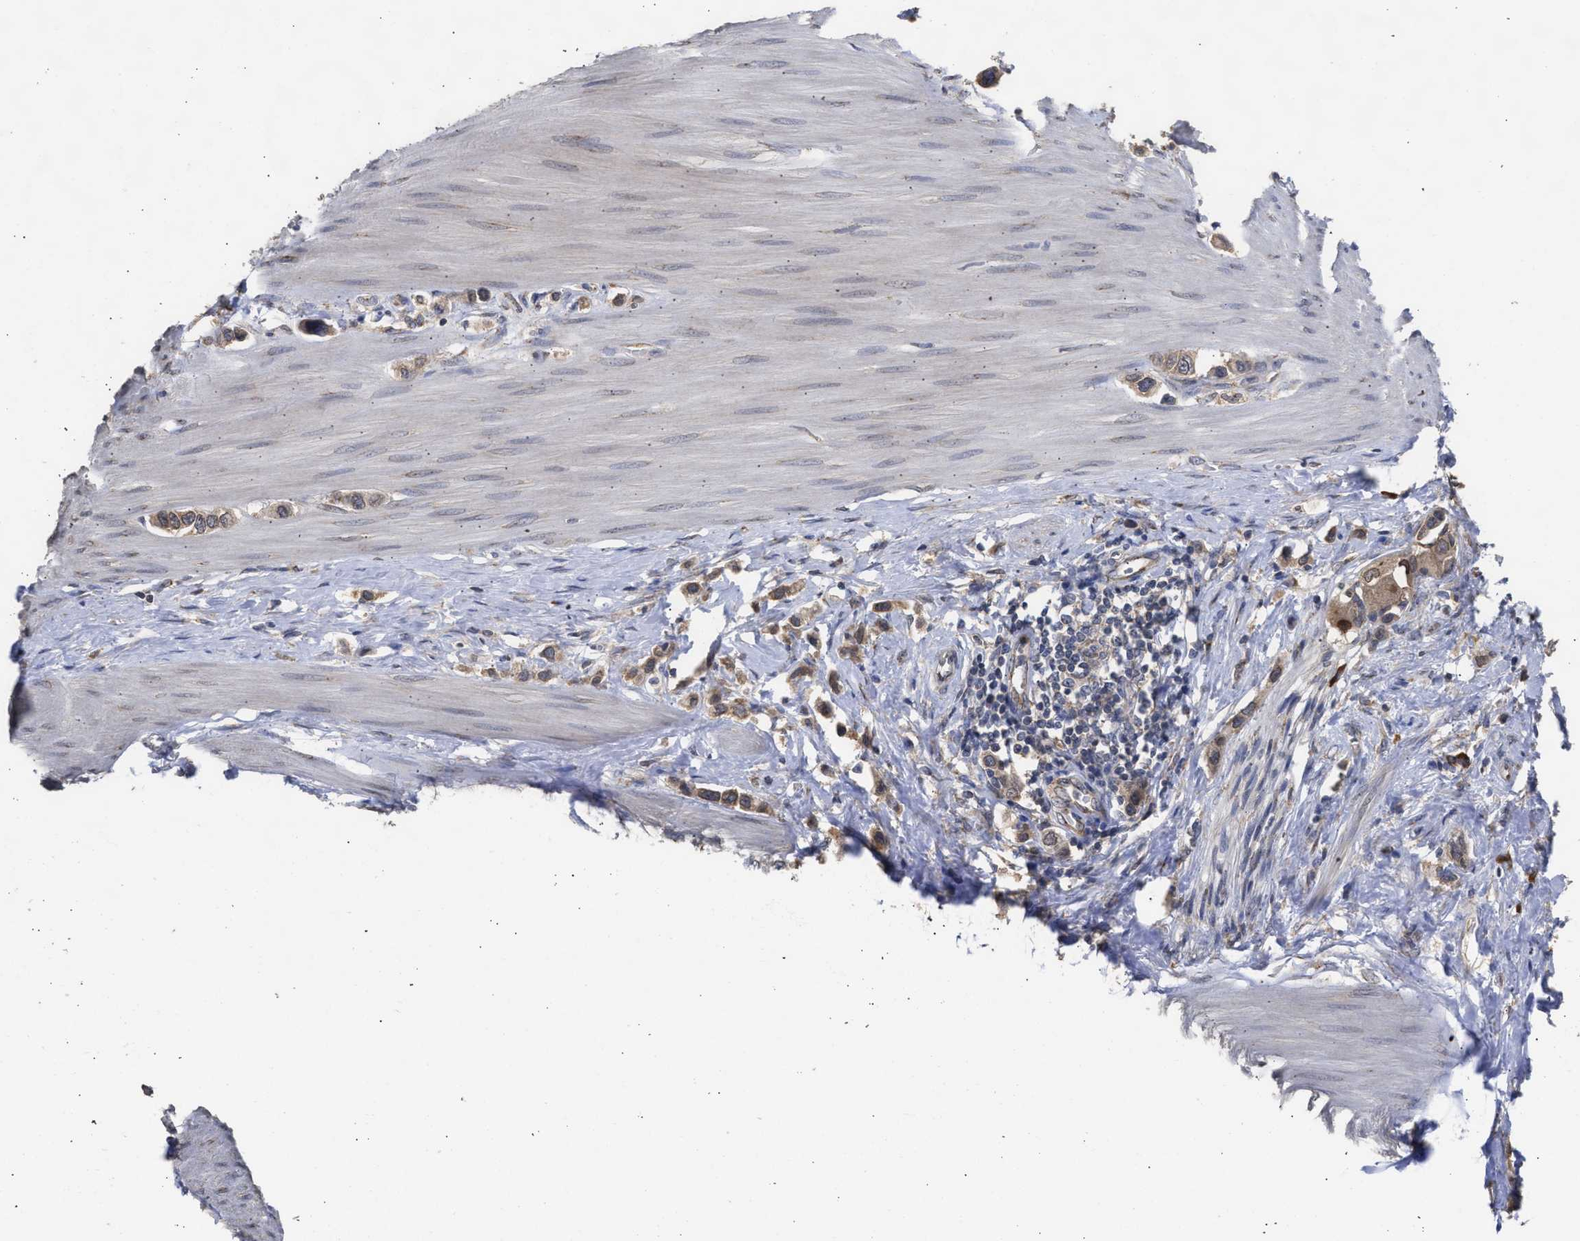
{"staining": {"intensity": "moderate", "quantity": ">75%", "location": "cytoplasmic/membranous"}, "tissue": "stomach cancer", "cell_type": "Tumor cells", "image_type": "cancer", "snomed": [{"axis": "morphology", "description": "Adenocarcinoma, NOS"}, {"axis": "topography", "description": "Stomach"}], "caption": "The photomicrograph exhibits staining of stomach cancer (adenocarcinoma), revealing moderate cytoplasmic/membranous protein positivity (brown color) within tumor cells.", "gene": "DNAJC1", "patient": {"sex": "female", "age": 65}}